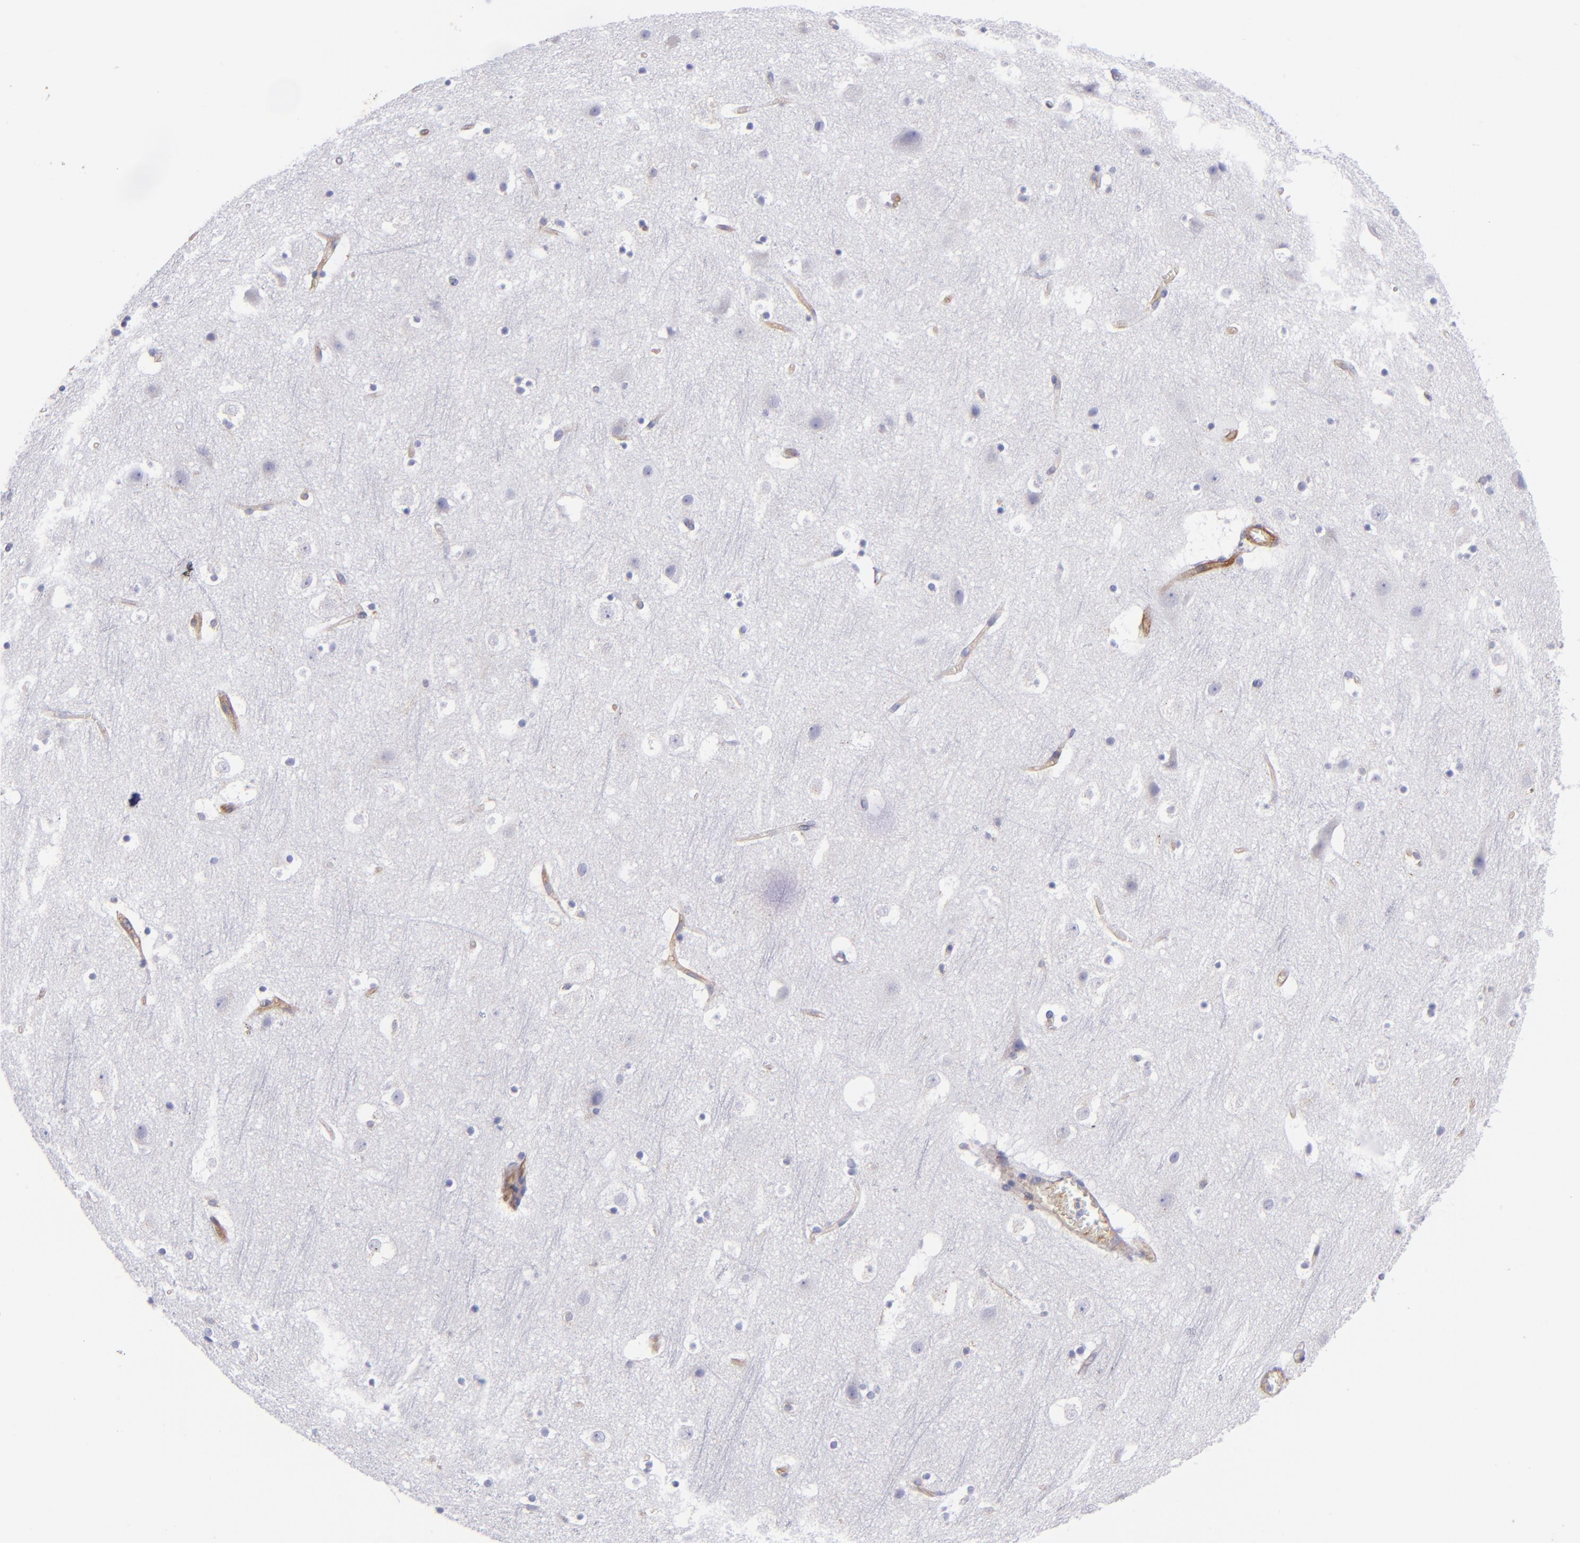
{"staining": {"intensity": "weak", "quantity": ">75%", "location": "cytoplasmic/membranous"}, "tissue": "cerebral cortex", "cell_type": "Endothelial cells", "image_type": "normal", "snomed": [{"axis": "morphology", "description": "Normal tissue, NOS"}, {"axis": "topography", "description": "Cerebral cortex"}], "caption": "Weak cytoplasmic/membranous staining for a protein is identified in about >75% of endothelial cells of unremarkable cerebral cortex using immunohistochemistry.", "gene": "ENTPD1", "patient": {"sex": "male", "age": 45}}